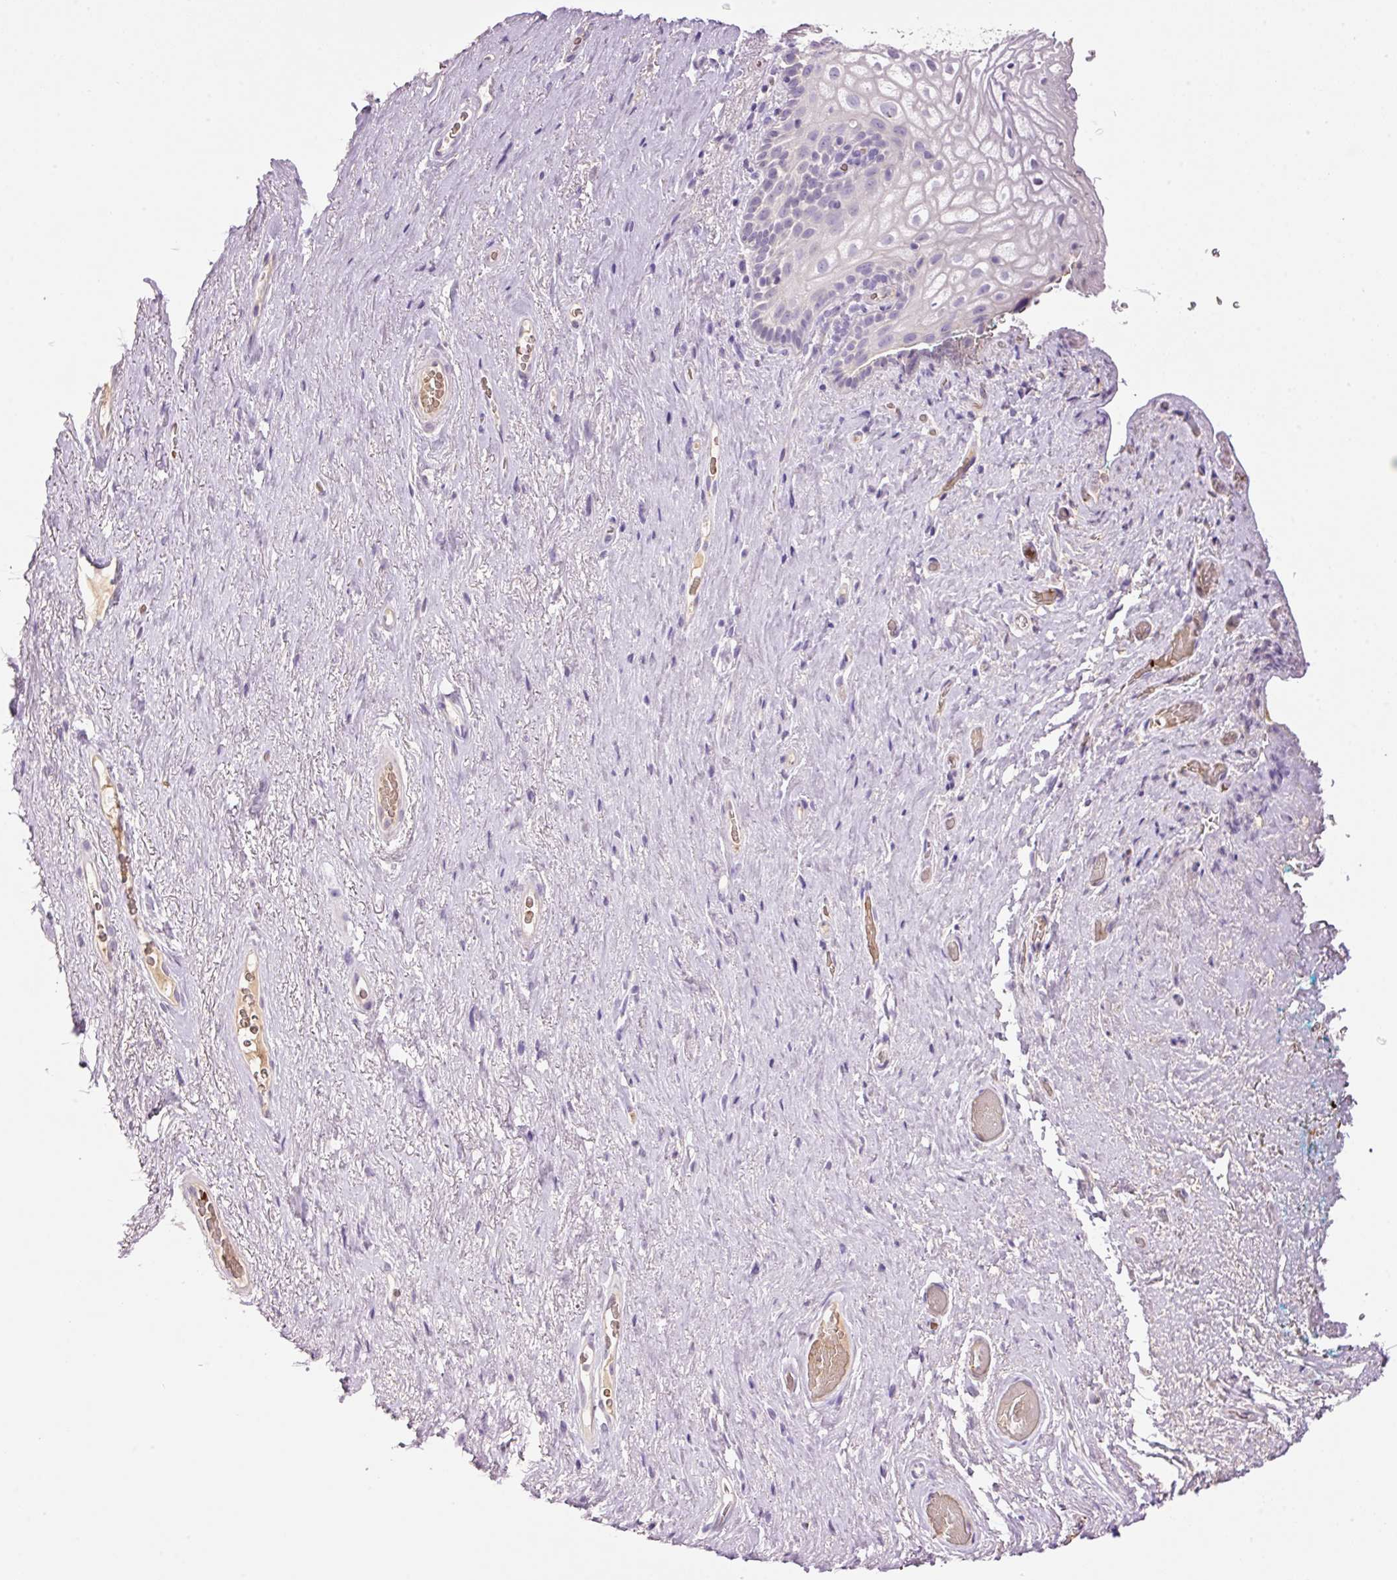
{"staining": {"intensity": "negative", "quantity": "none", "location": "none"}, "tissue": "vagina", "cell_type": "Squamous epithelial cells", "image_type": "normal", "snomed": [{"axis": "morphology", "description": "Normal tissue, NOS"}, {"axis": "topography", "description": "Vagina"}, {"axis": "topography", "description": "Peripheral nerve tissue"}], "caption": "Immunohistochemistry (IHC) micrograph of benign human vagina stained for a protein (brown), which reveals no expression in squamous epithelial cells. (DAB (3,3'-diaminobenzidine) IHC, high magnification).", "gene": "LY6G6D", "patient": {"sex": "female", "age": 71}}